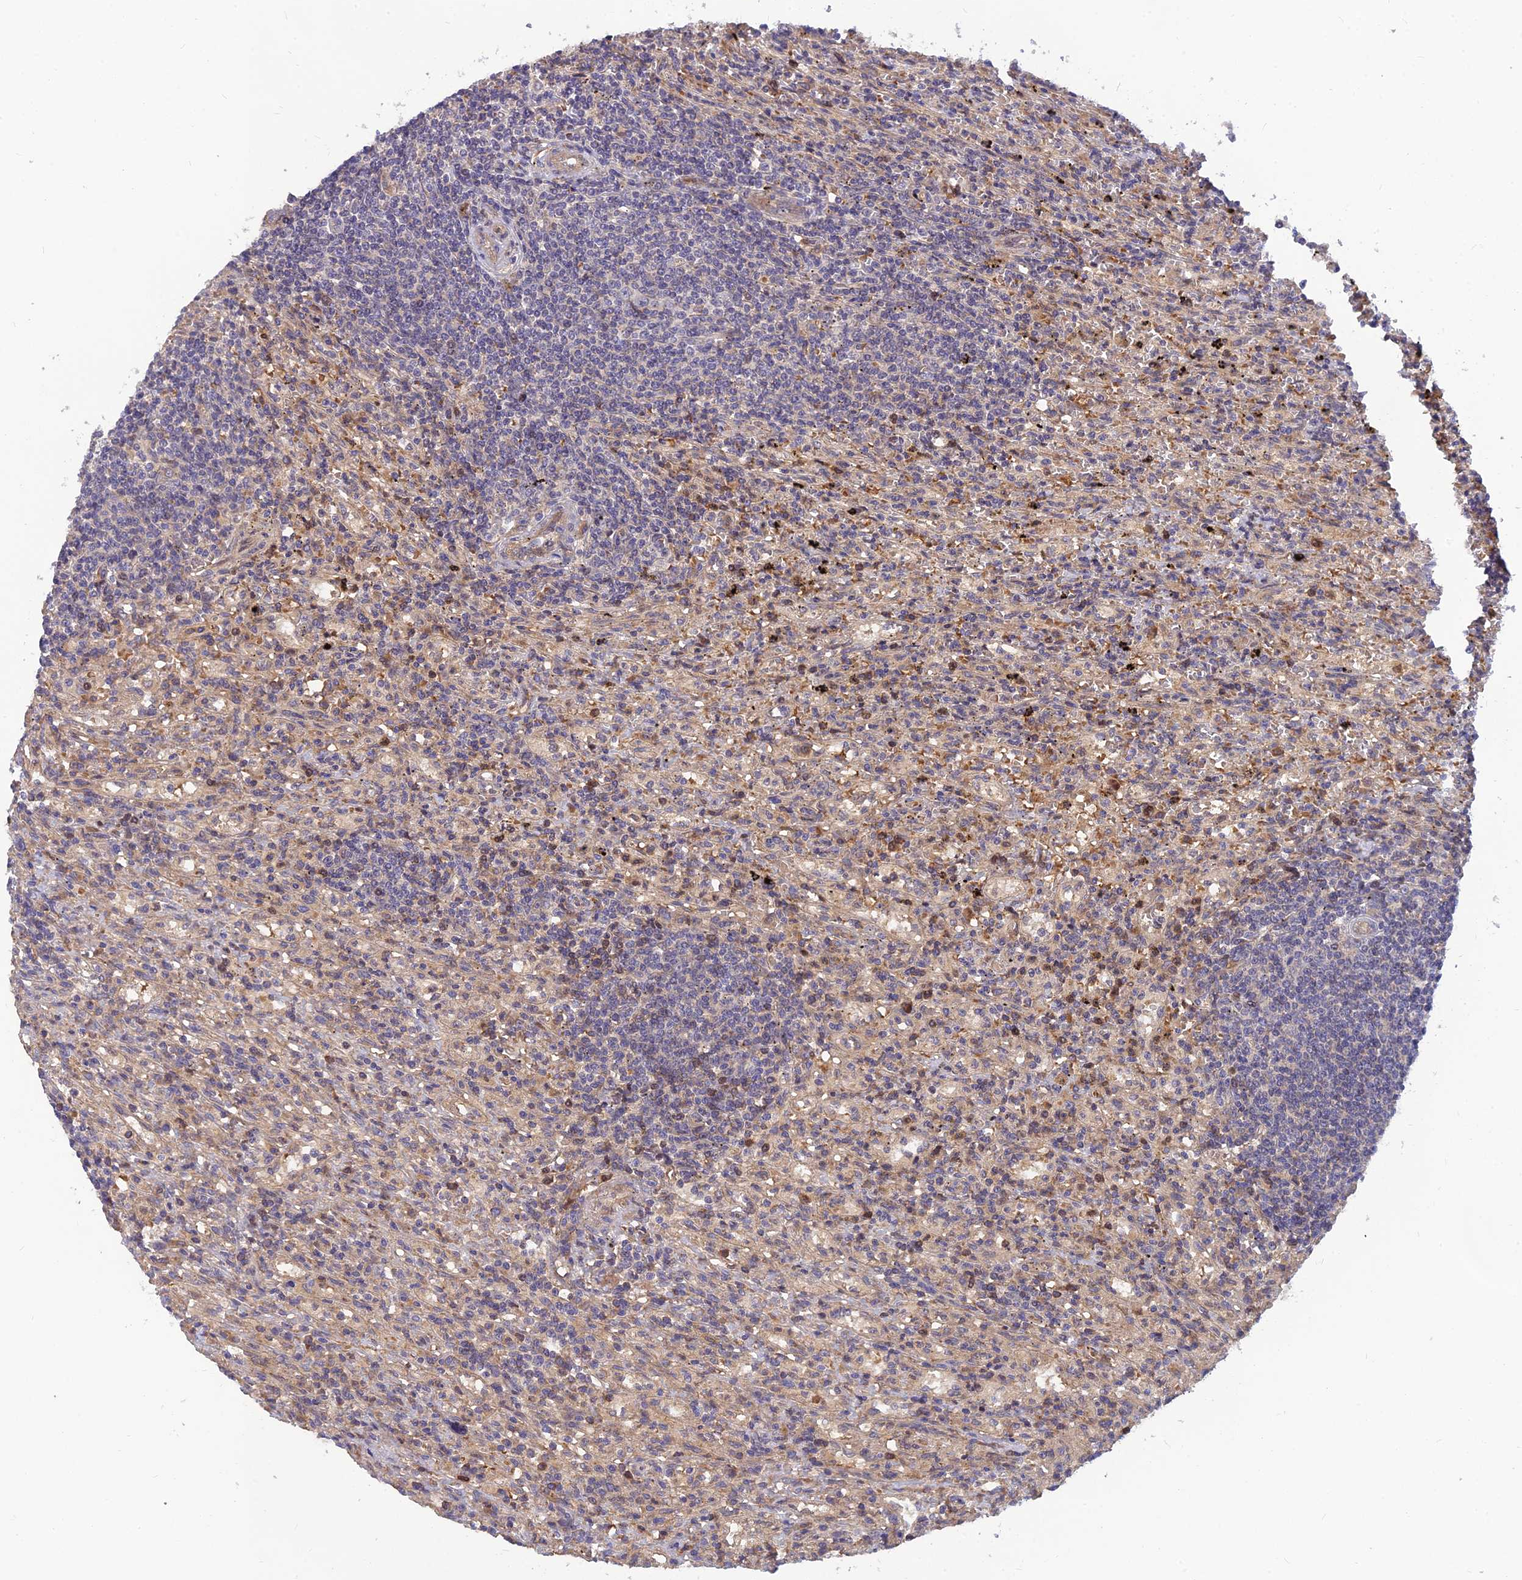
{"staining": {"intensity": "negative", "quantity": "none", "location": "none"}, "tissue": "lymphoma", "cell_type": "Tumor cells", "image_type": "cancer", "snomed": [{"axis": "morphology", "description": "Malignant lymphoma, non-Hodgkin's type, Low grade"}, {"axis": "topography", "description": "Spleen"}], "caption": "A high-resolution image shows immunohistochemistry (IHC) staining of lymphoma, which shows no significant positivity in tumor cells. Nuclei are stained in blue.", "gene": "FAM151B", "patient": {"sex": "male", "age": 76}}